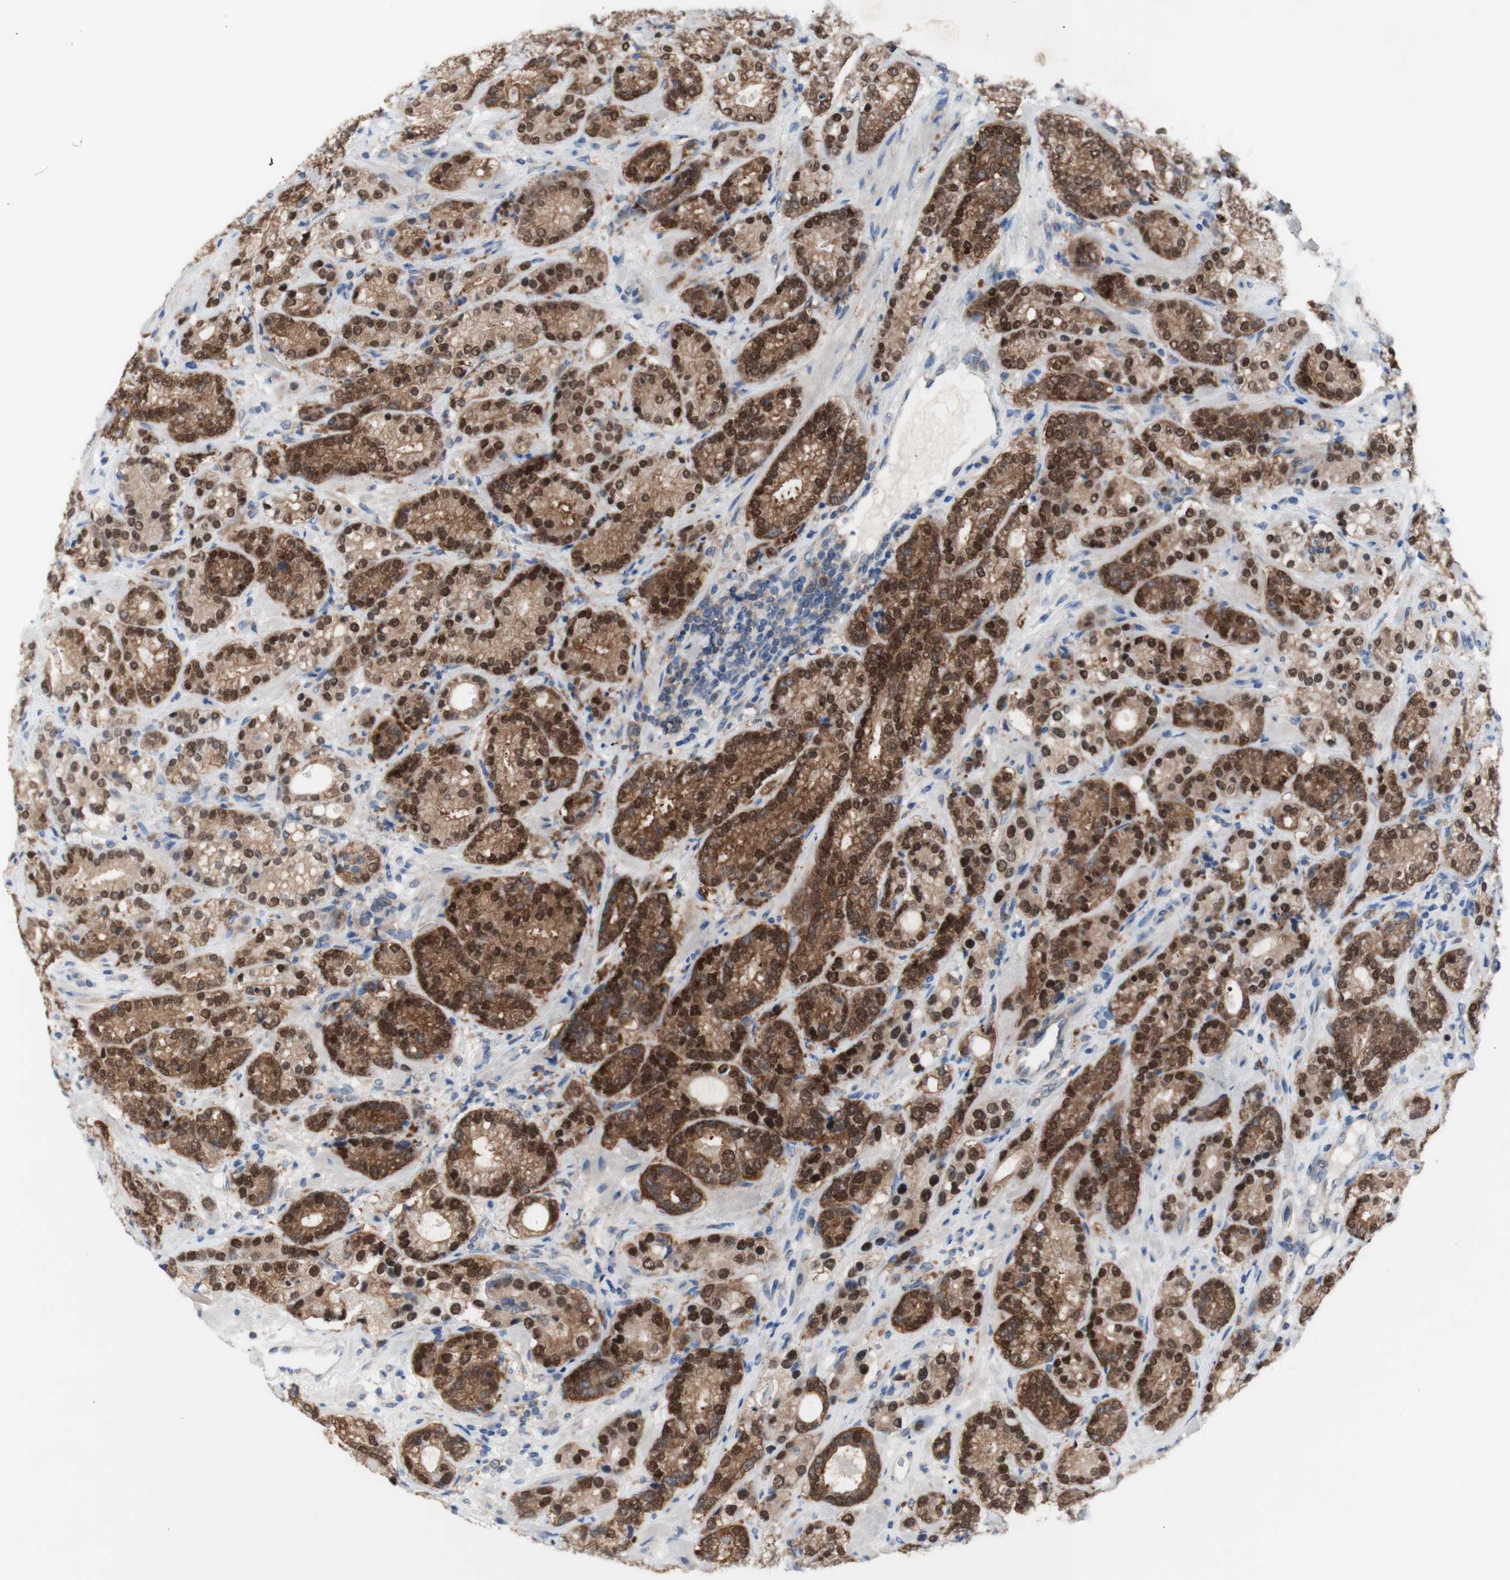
{"staining": {"intensity": "moderate", "quantity": ">75%", "location": "cytoplasmic/membranous,nuclear"}, "tissue": "prostate cancer", "cell_type": "Tumor cells", "image_type": "cancer", "snomed": [{"axis": "morphology", "description": "Adenocarcinoma, High grade"}, {"axis": "topography", "description": "Prostate"}], "caption": "Immunohistochemical staining of human prostate cancer (adenocarcinoma (high-grade)) displays medium levels of moderate cytoplasmic/membranous and nuclear protein positivity in about >75% of tumor cells.", "gene": "PRMT5", "patient": {"sex": "male", "age": 61}}